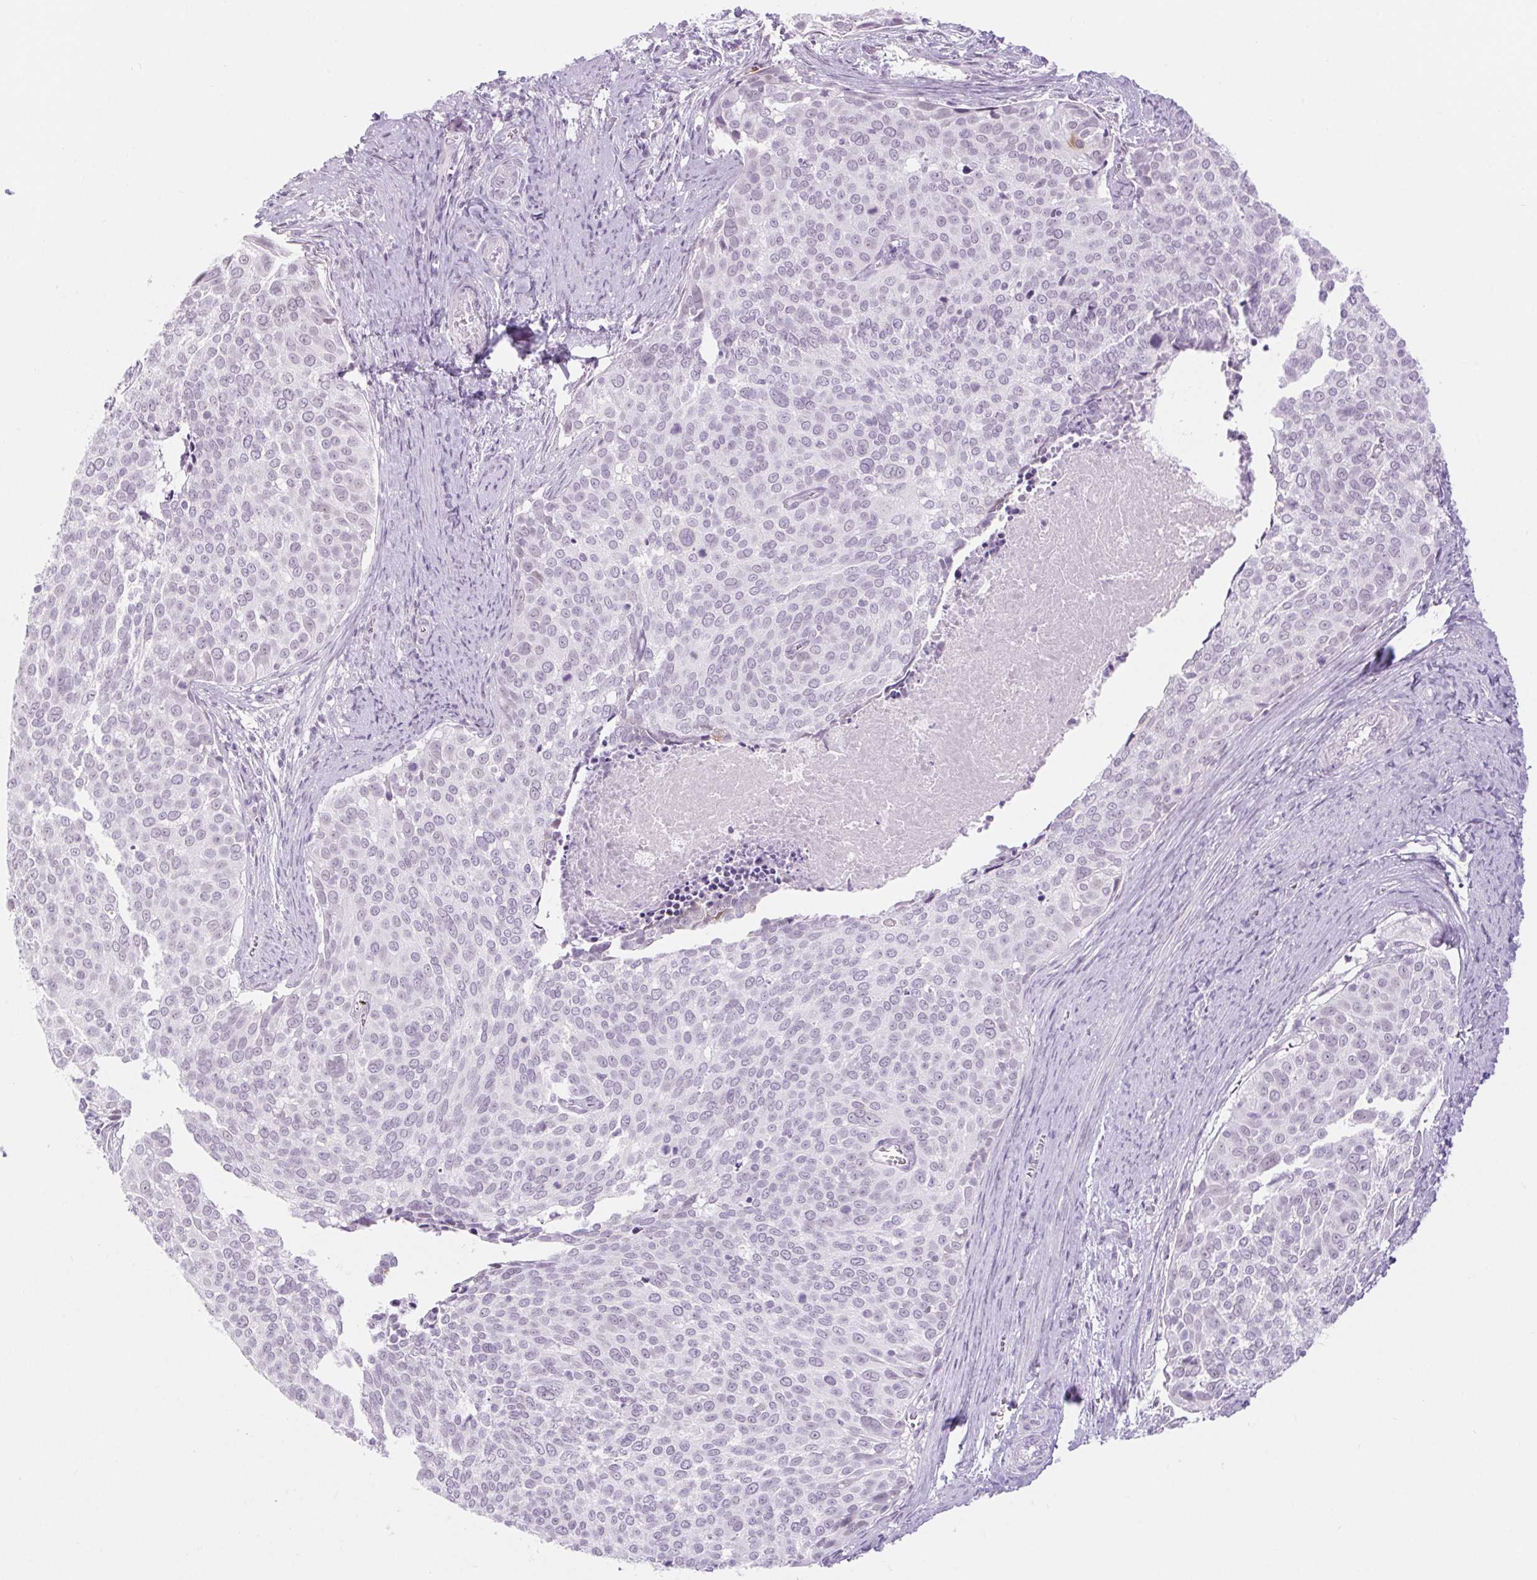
{"staining": {"intensity": "negative", "quantity": "none", "location": "none"}, "tissue": "cervical cancer", "cell_type": "Tumor cells", "image_type": "cancer", "snomed": [{"axis": "morphology", "description": "Squamous cell carcinoma, NOS"}, {"axis": "topography", "description": "Cervix"}], "caption": "Immunohistochemistry (IHC) of human cervical cancer (squamous cell carcinoma) displays no staining in tumor cells. The staining is performed using DAB (3,3'-diaminobenzidine) brown chromogen with nuclei counter-stained in using hematoxylin.", "gene": "BCAS1", "patient": {"sex": "female", "age": 39}}